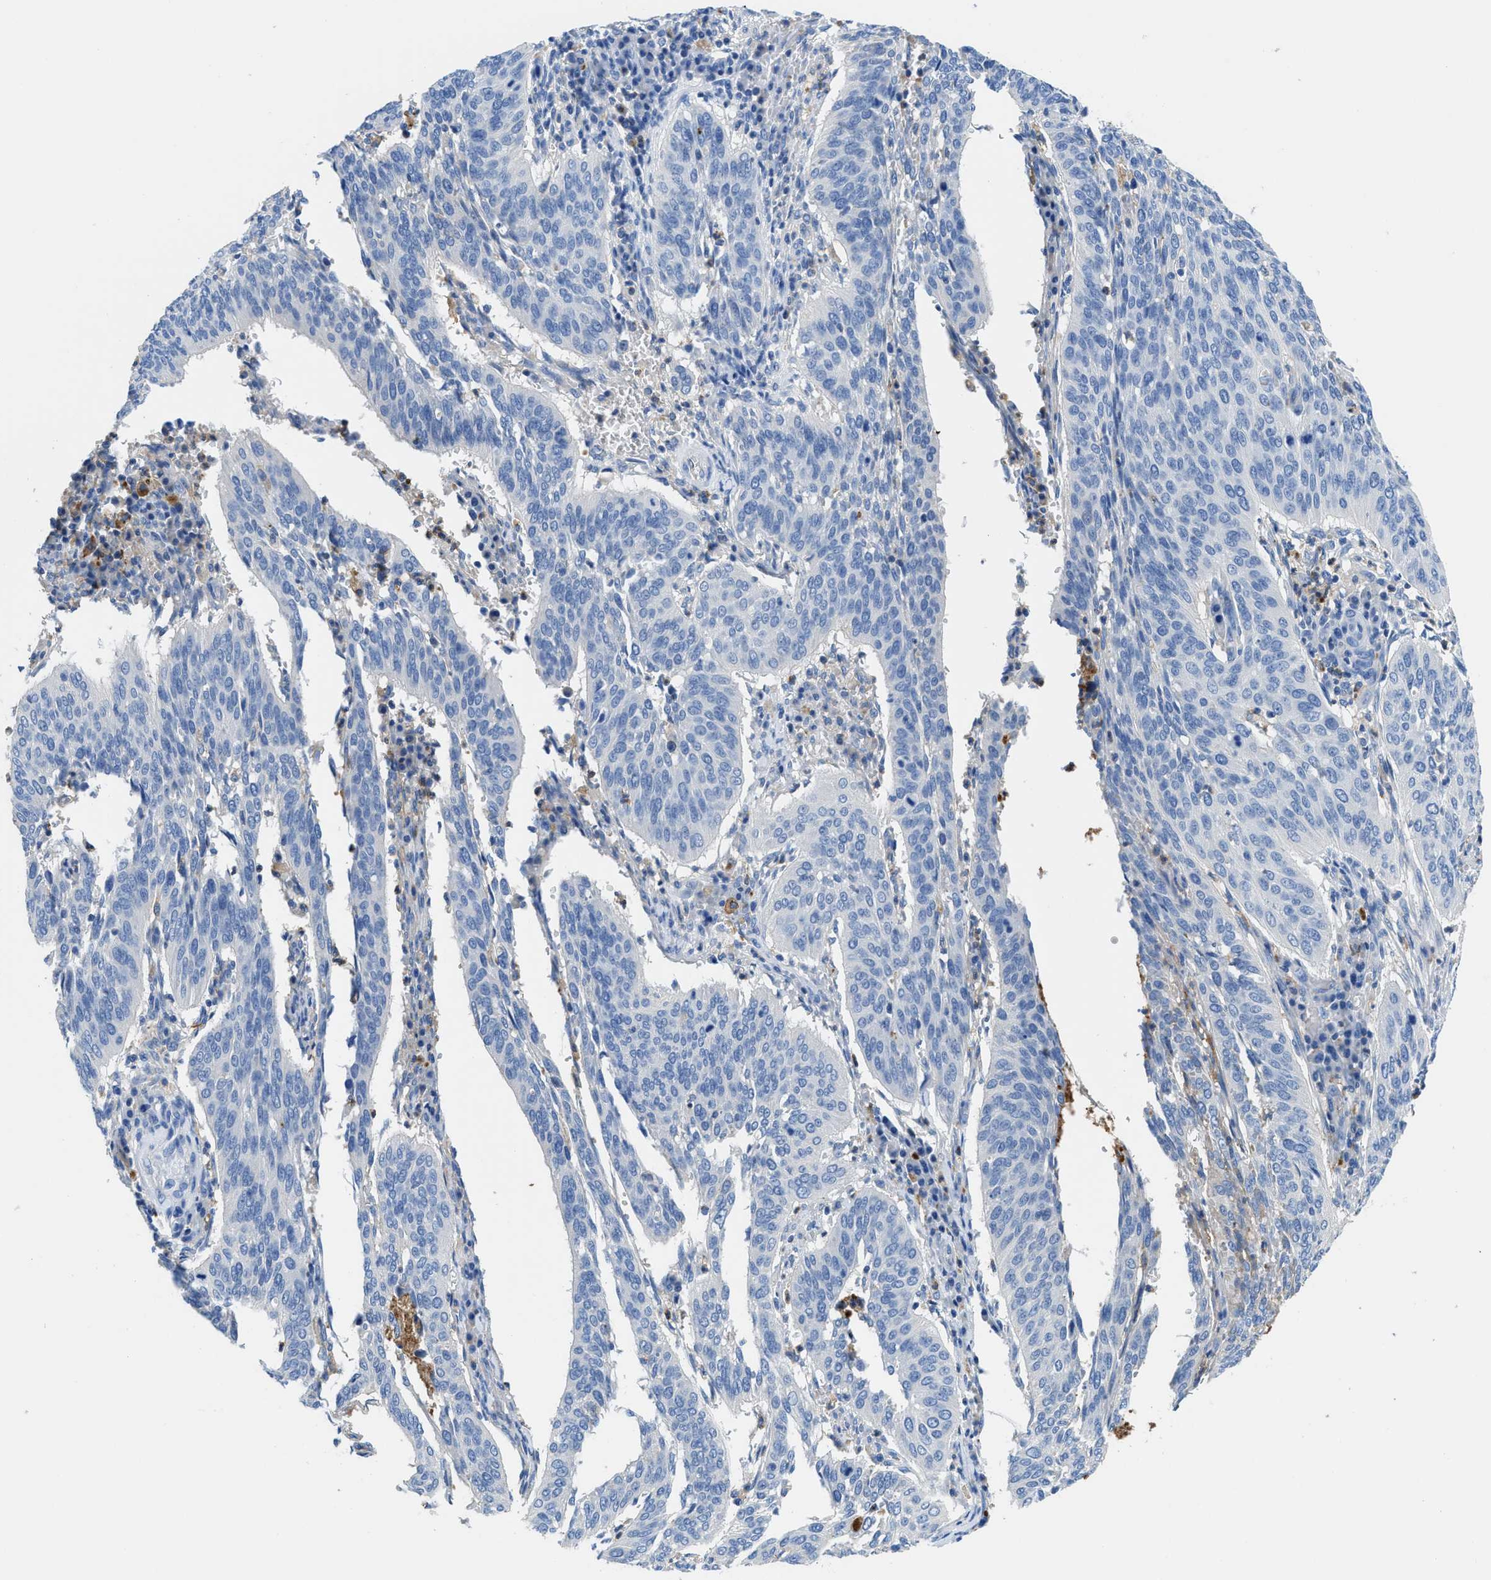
{"staining": {"intensity": "negative", "quantity": "none", "location": "none"}, "tissue": "cervical cancer", "cell_type": "Tumor cells", "image_type": "cancer", "snomed": [{"axis": "morphology", "description": "Normal tissue, NOS"}, {"axis": "morphology", "description": "Squamous cell carcinoma, NOS"}, {"axis": "topography", "description": "Cervix"}], "caption": "Cervical cancer (squamous cell carcinoma) was stained to show a protein in brown. There is no significant expression in tumor cells.", "gene": "NEB", "patient": {"sex": "female", "age": 39}}